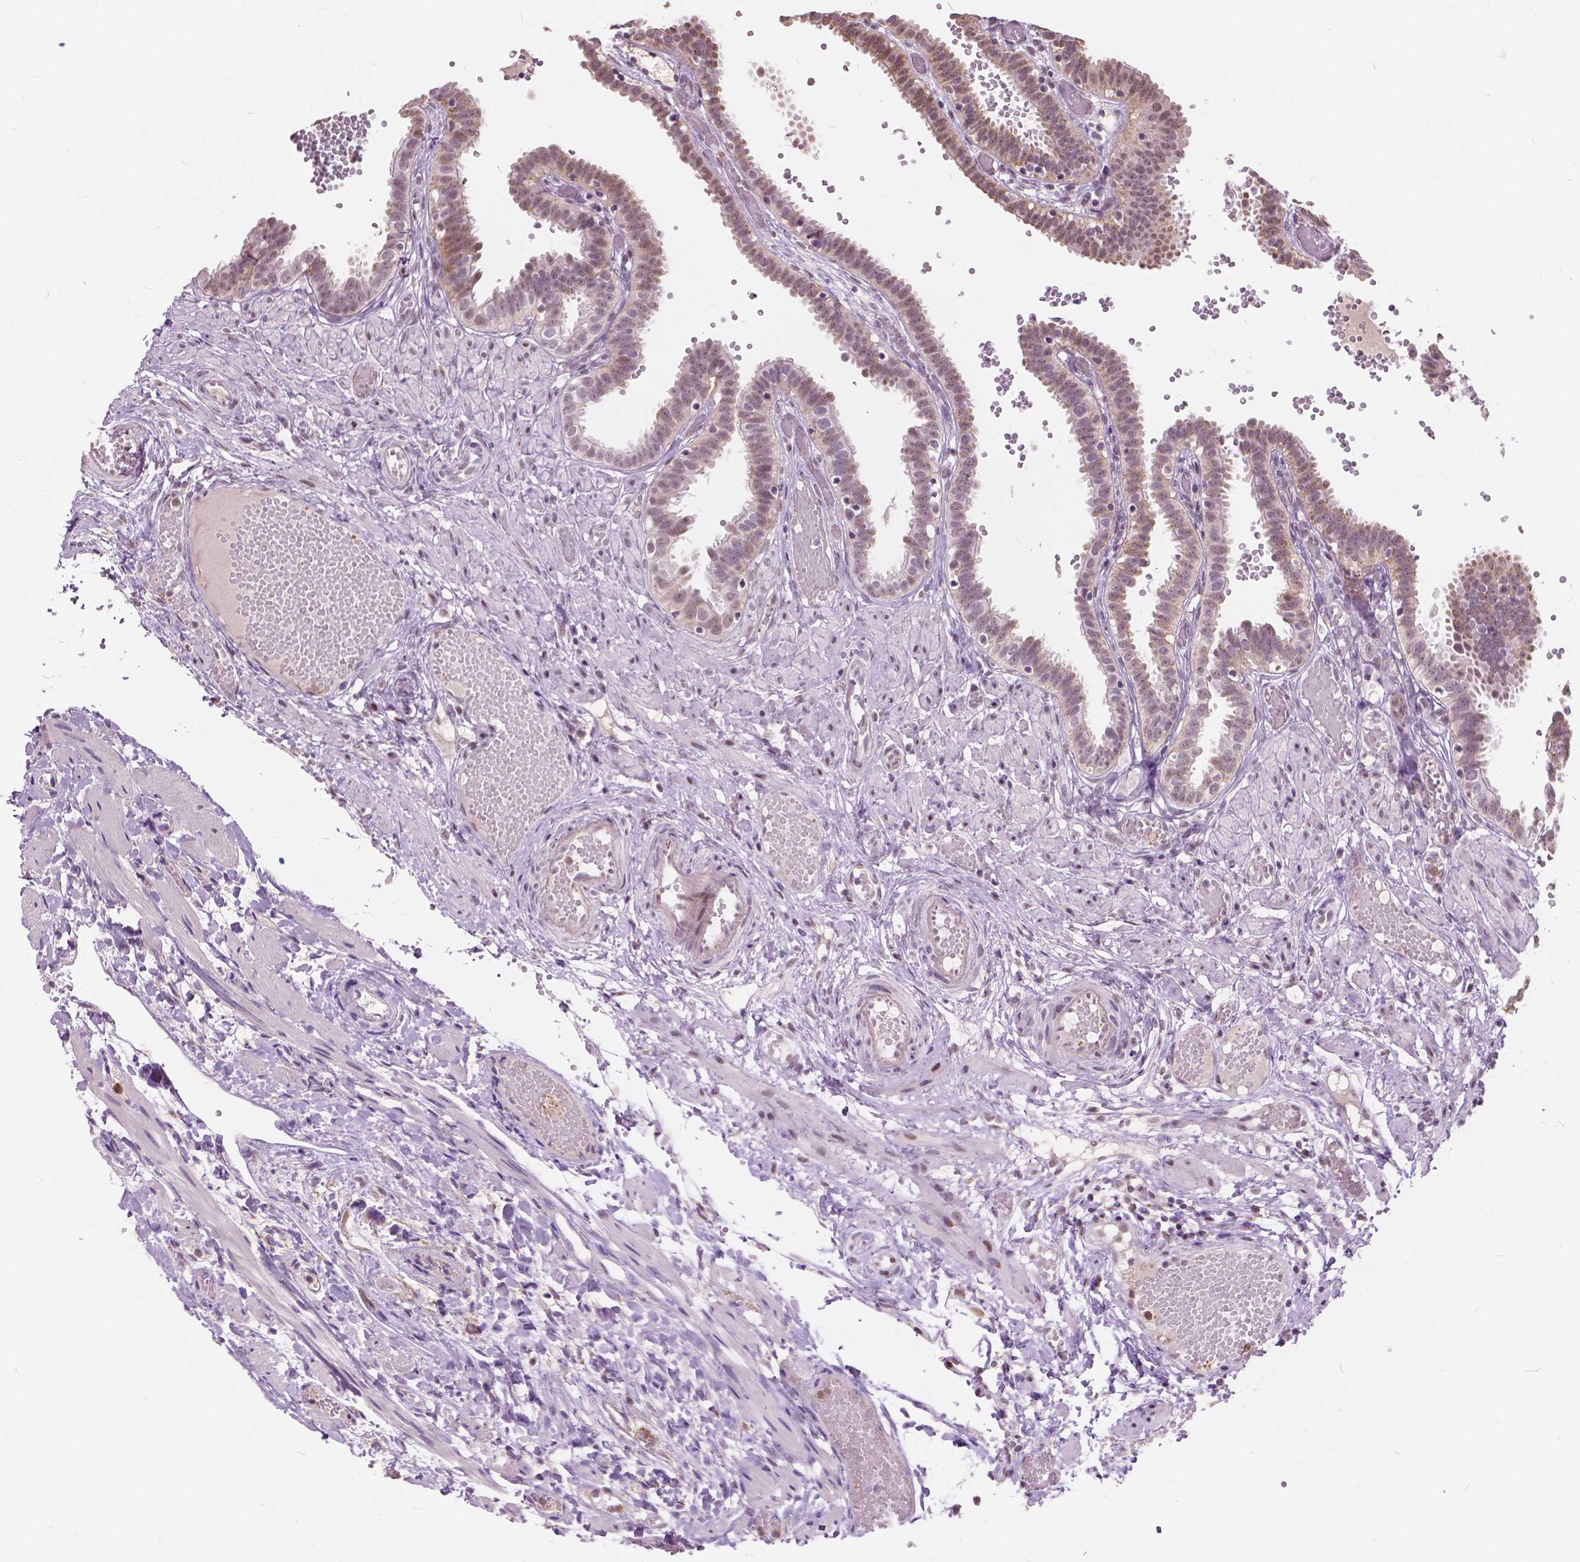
{"staining": {"intensity": "moderate", "quantity": "25%-75%", "location": "nuclear"}, "tissue": "fallopian tube", "cell_type": "Glandular cells", "image_type": "normal", "snomed": [{"axis": "morphology", "description": "Normal tissue, NOS"}, {"axis": "topography", "description": "Fallopian tube"}], "caption": "The immunohistochemical stain labels moderate nuclear staining in glandular cells of benign fallopian tube. (Stains: DAB (3,3'-diaminobenzidine) in brown, nuclei in blue, Microscopy: brightfield microscopy at high magnification).", "gene": "DLX6", "patient": {"sex": "female", "age": 37}}